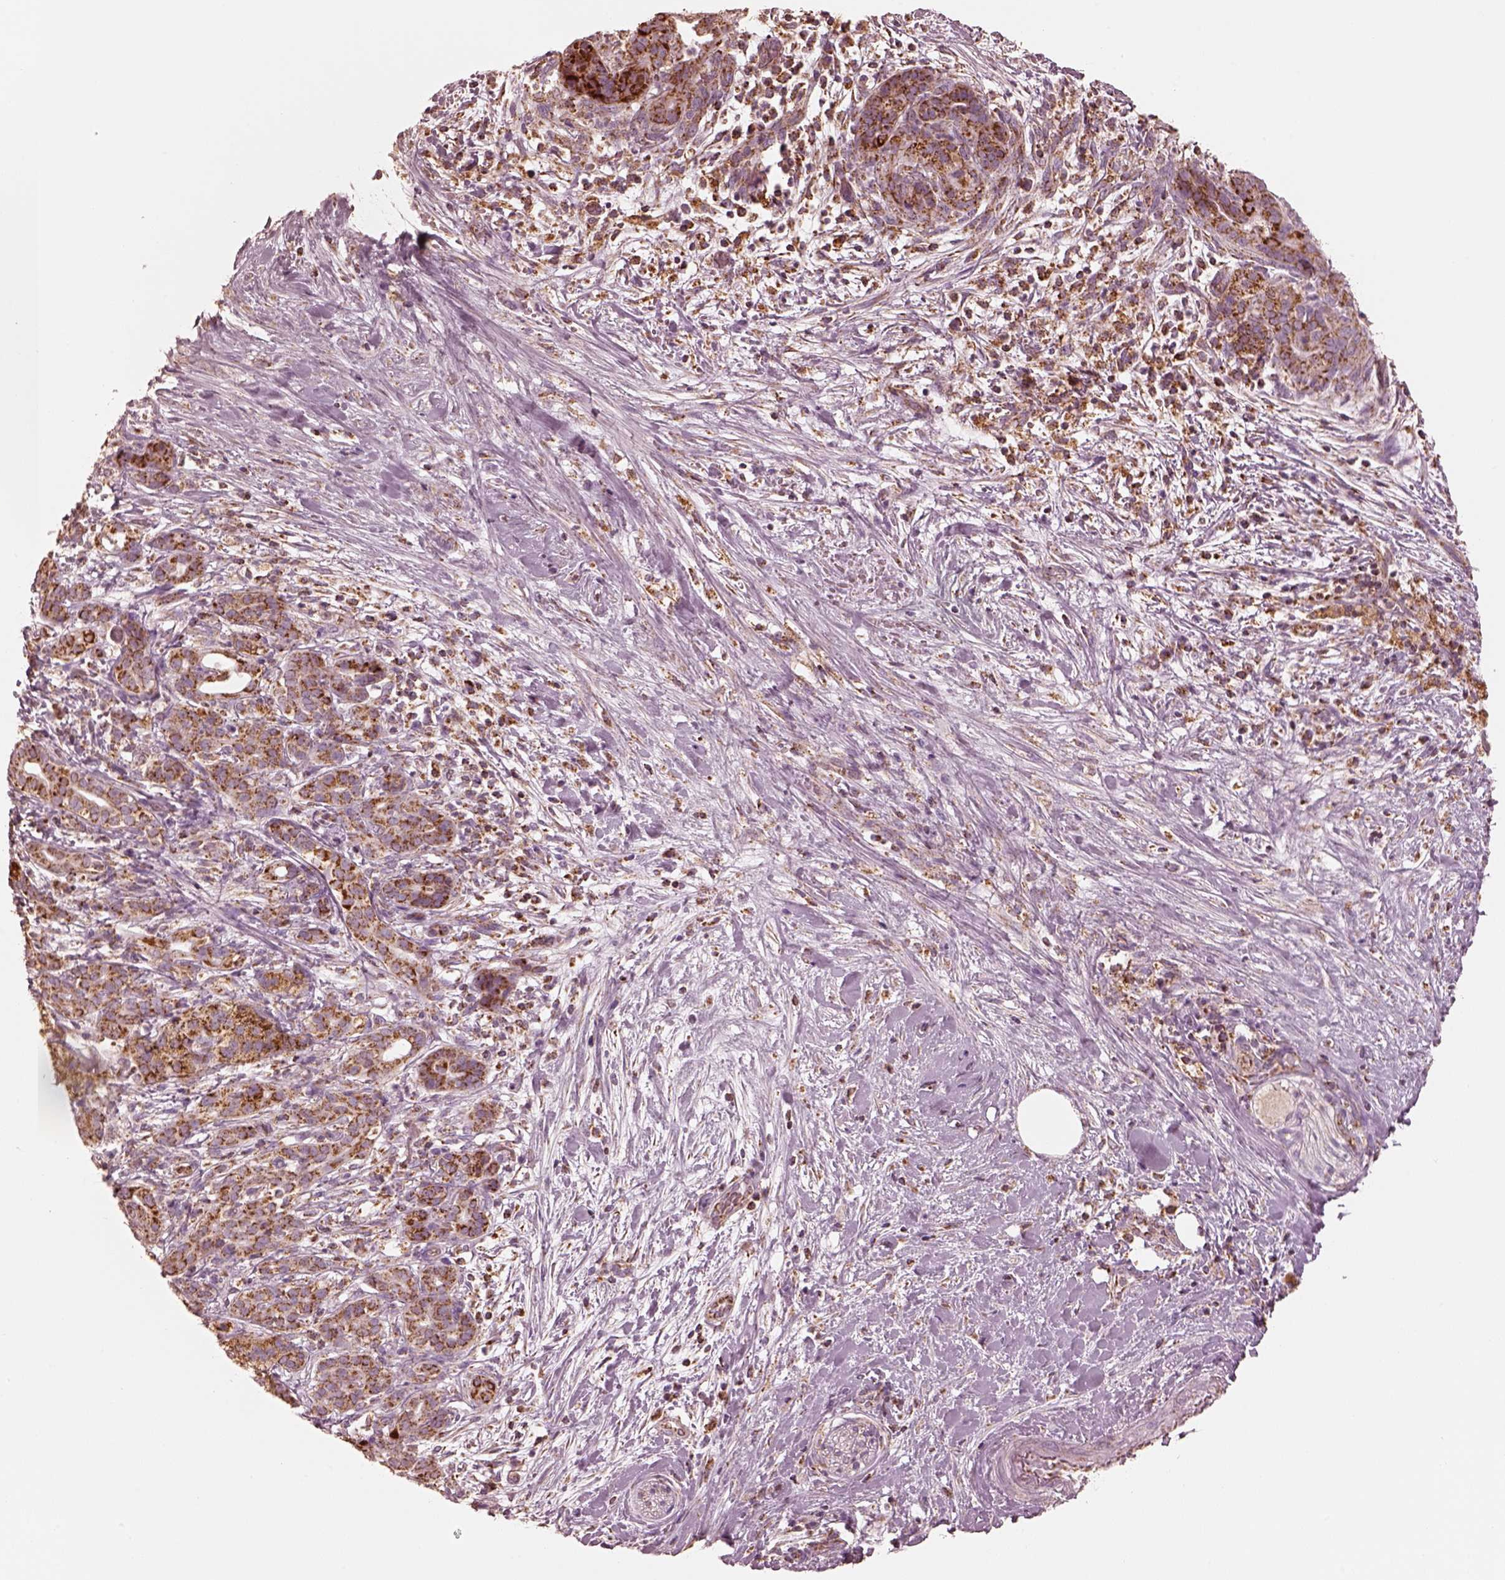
{"staining": {"intensity": "strong", "quantity": ">75%", "location": "cytoplasmic/membranous"}, "tissue": "pancreatic cancer", "cell_type": "Tumor cells", "image_type": "cancer", "snomed": [{"axis": "morphology", "description": "Adenocarcinoma, NOS"}, {"axis": "topography", "description": "Pancreas"}], "caption": "Immunohistochemical staining of pancreatic cancer exhibits strong cytoplasmic/membranous protein expression in approximately >75% of tumor cells.", "gene": "ENTPD6", "patient": {"sex": "male", "age": 44}}